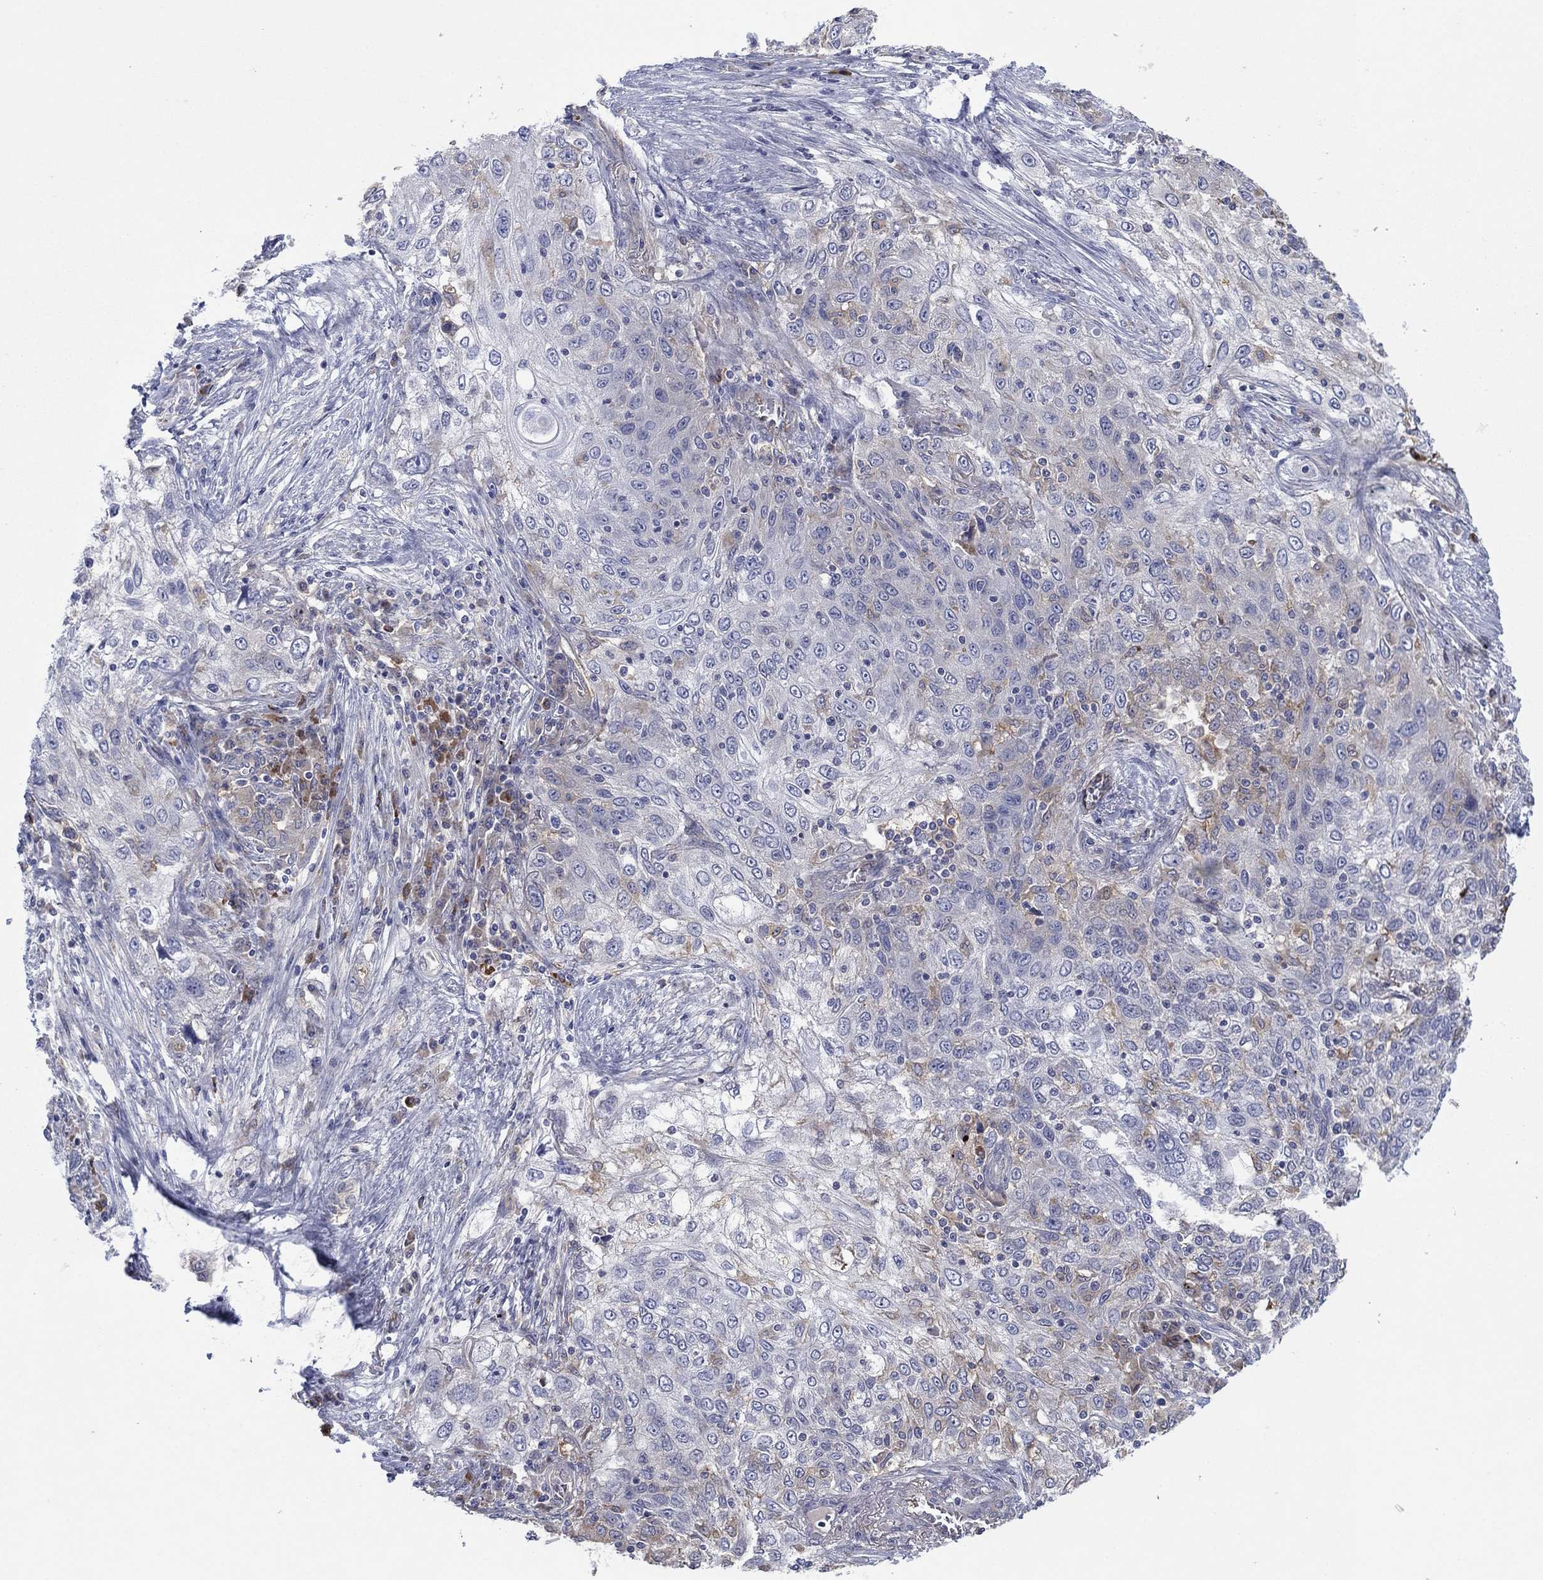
{"staining": {"intensity": "weak", "quantity": "25%-75%", "location": "cytoplasmic/membranous"}, "tissue": "lung cancer", "cell_type": "Tumor cells", "image_type": "cancer", "snomed": [{"axis": "morphology", "description": "Squamous cell carcinoma, NOS"}, {"axis": "topography", "description": "Lung"}], "caption": "Lung cancer was stained to show a protein in brown. There is low levels of weak cytoplasmic/membranous staining in approximately 25%-75% of tumor cells.", "gene": "PLCL2", "patient": {"sex": "female", "age": 69}}